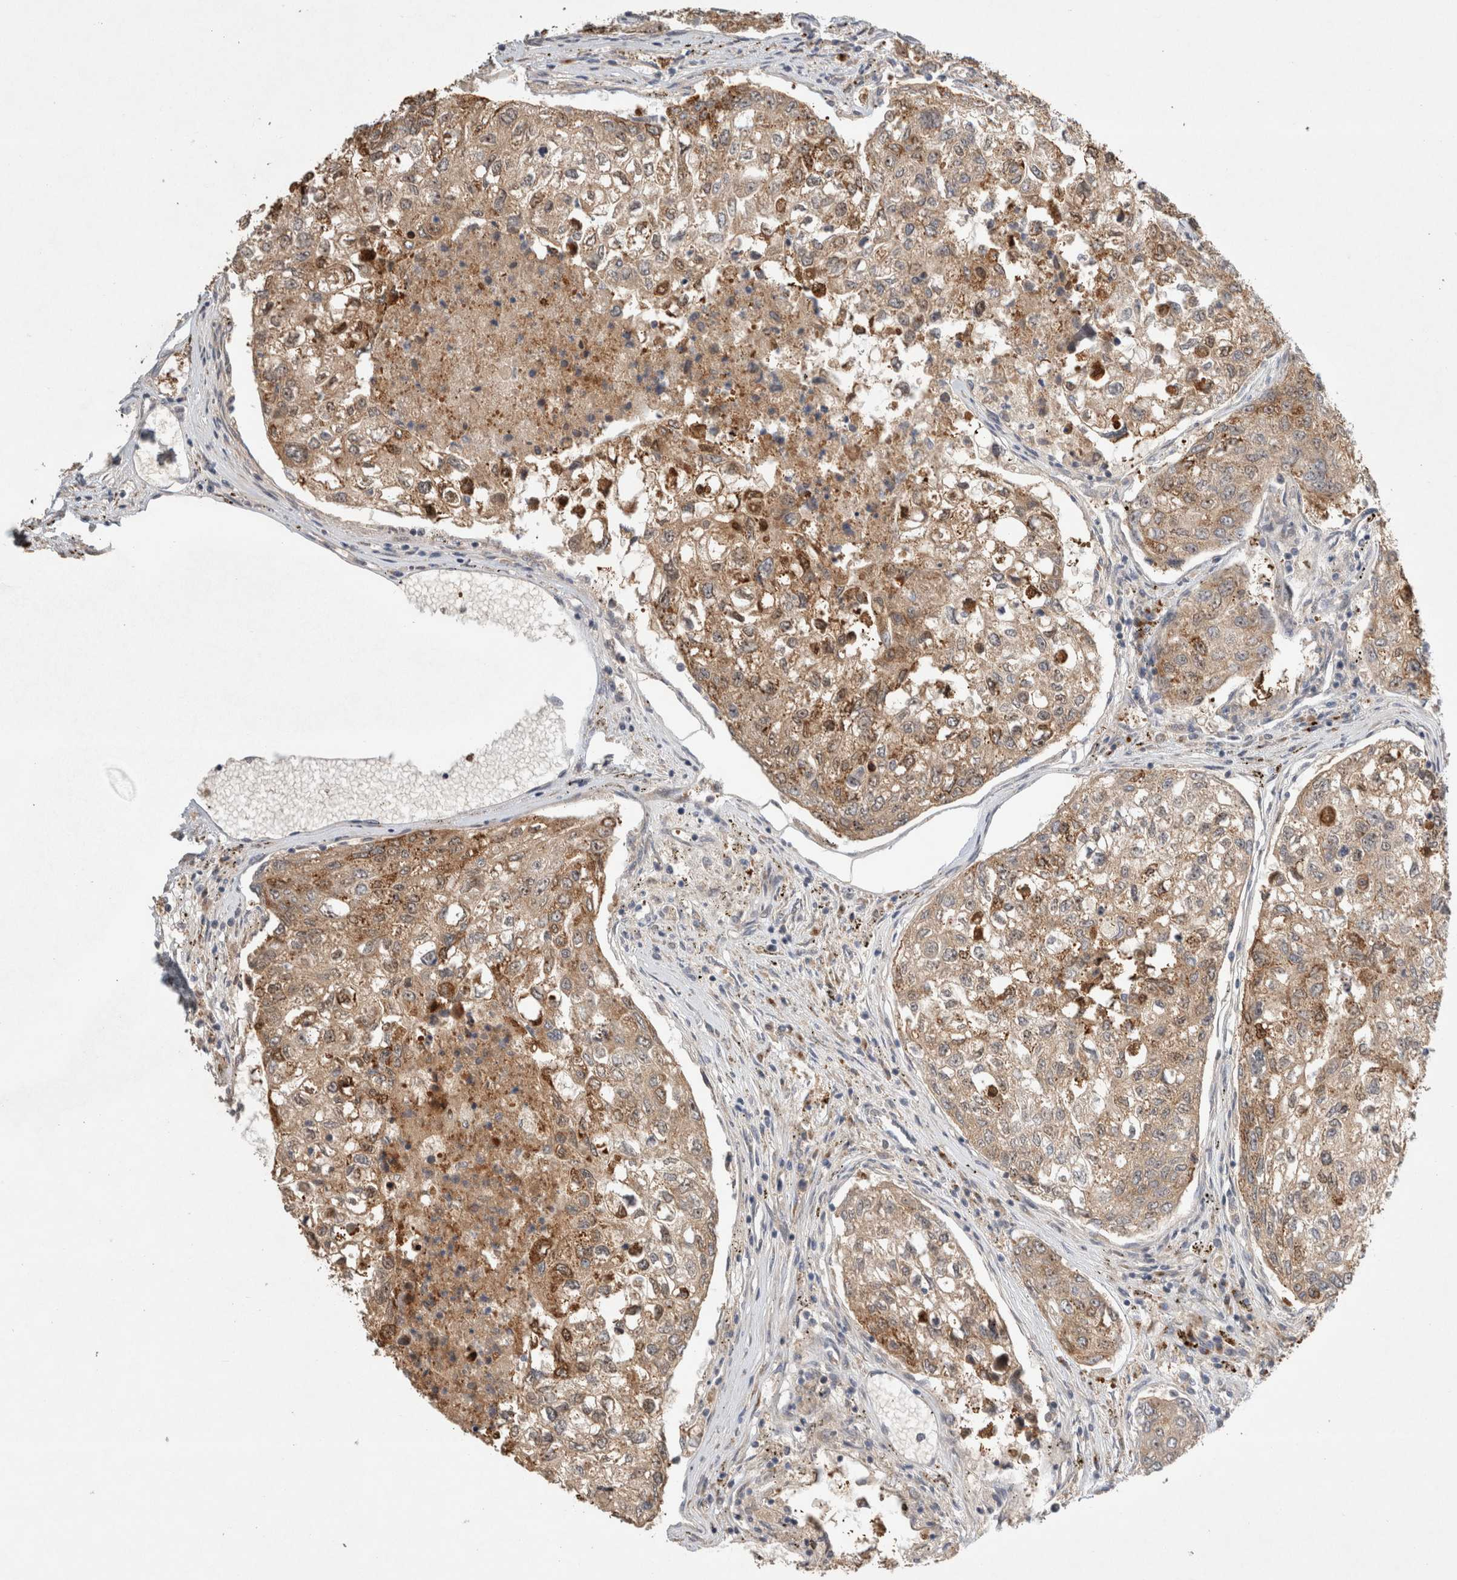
{"staining": {"intensity": "moderate", "quantity": ">75%", "location": "cytoplasmic/membranous,nuclear"}, "tissue": "urothelial cancer", "cell_type": "Tumor cells", "image_type": "cancer", "snomed": [{"axis": "morphology", "description": "Urothelial carcinoma, High grade"}, {"axis": "topography", "description": "Lymph node"}, {"axis": "topography", "description": "Urinary bladder"}], "caption": "Moderate cytoplasmic/membranous and nuclear protein expression is present in about >75% of tumor cells in urothelial cancer.", "gene": "OTUD6B", "patient": {"sex": "male", "age": 51}}